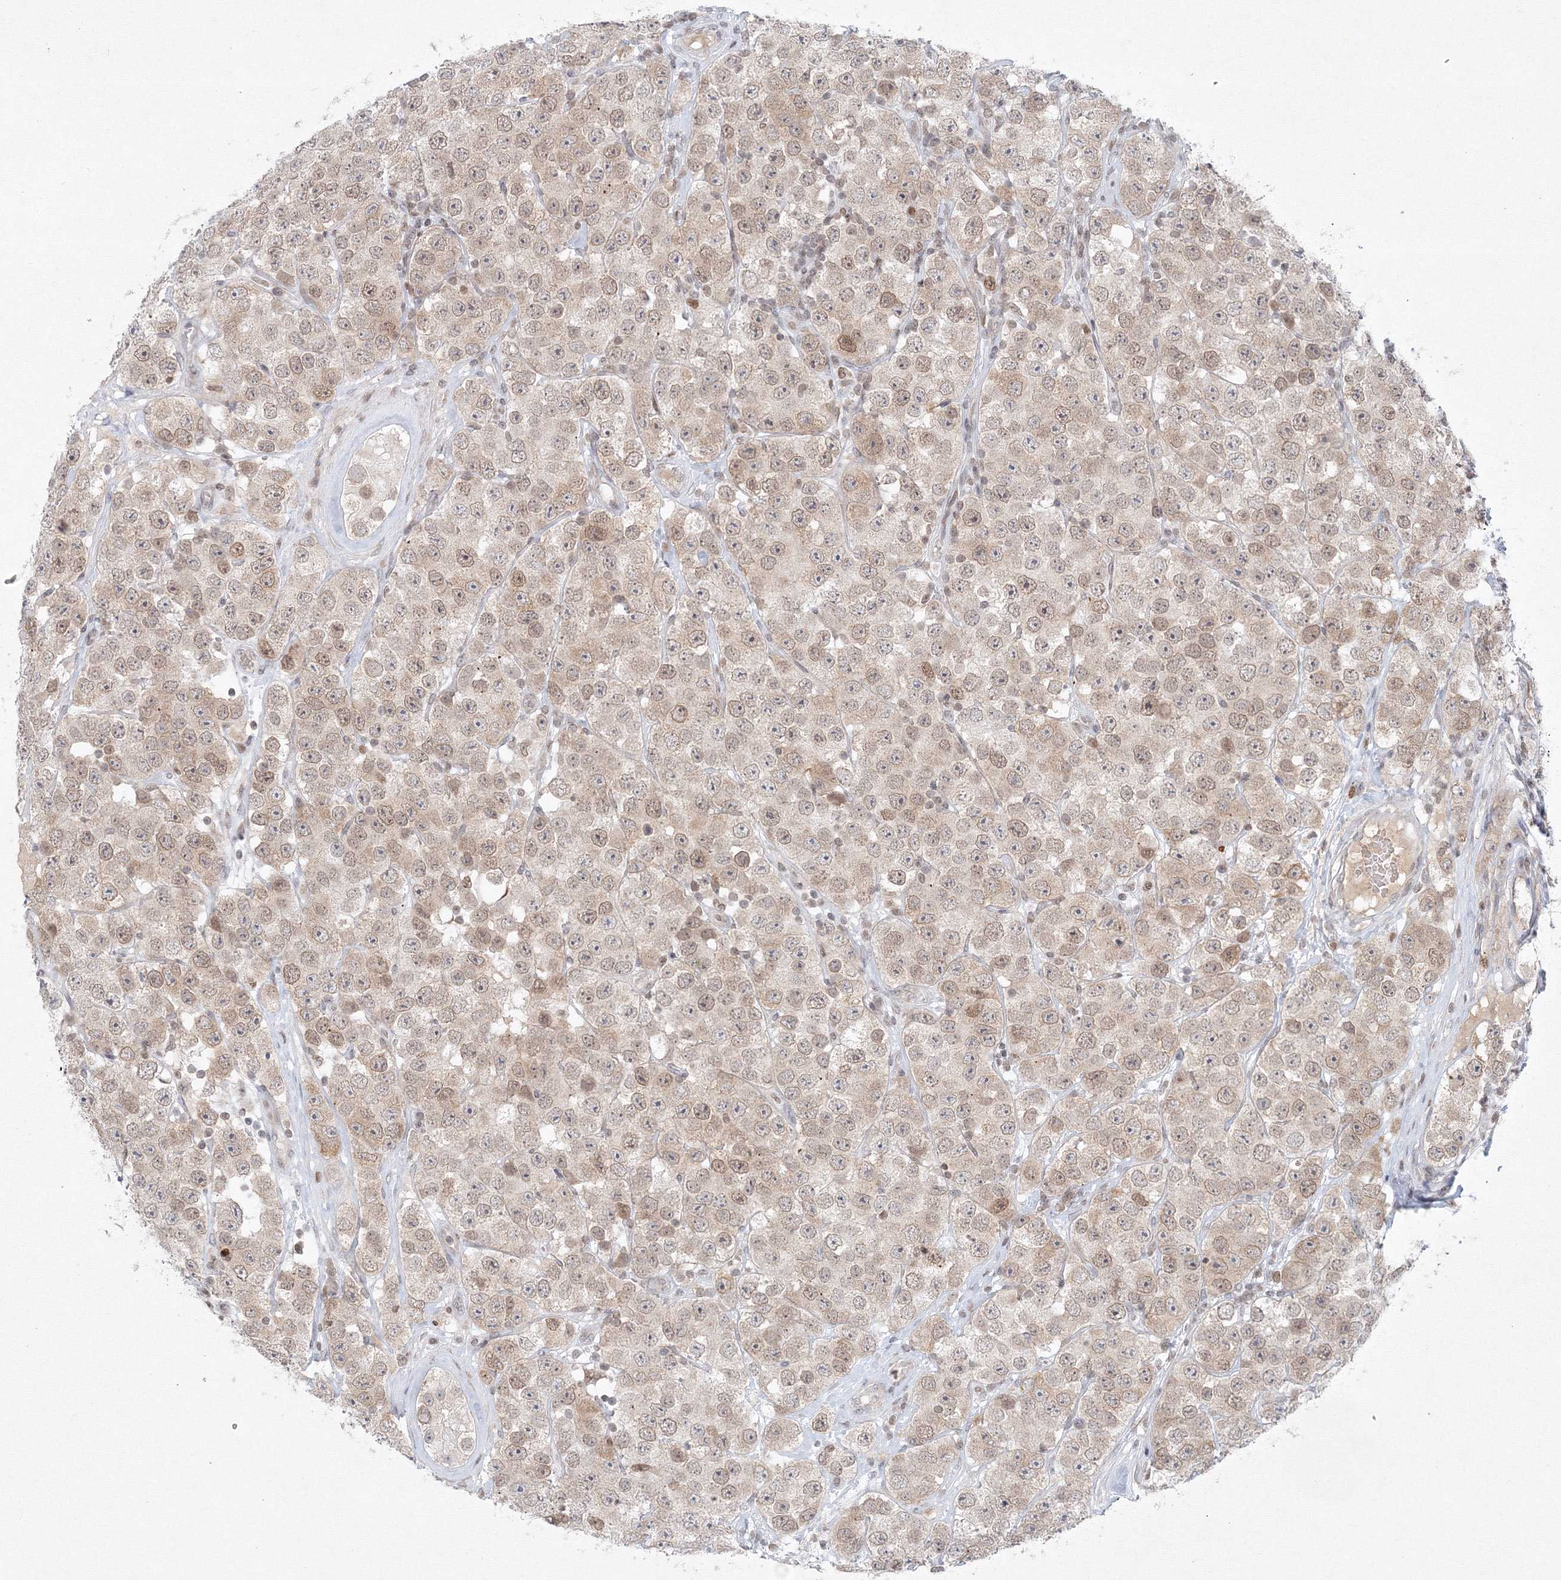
{"staining": {"intensity": "weak", "quantity": "<25%", "location": "cytoplasmic/membranous,nuclear"}, "tissue": "testis cancer", "cell_type": "Tumor cells", "image_type": "cancer", "snomed": [{"axis": "morphology", "description": "Seminoma, NOS"}, {"axis": "topography", "description": "Testis"}], "caption": "This is an IHC micrograph of testis seminoma. There is no positivity in tumor cells.", "gene": "KIF4A", "patient": {"sex": "male", "age": 28}}